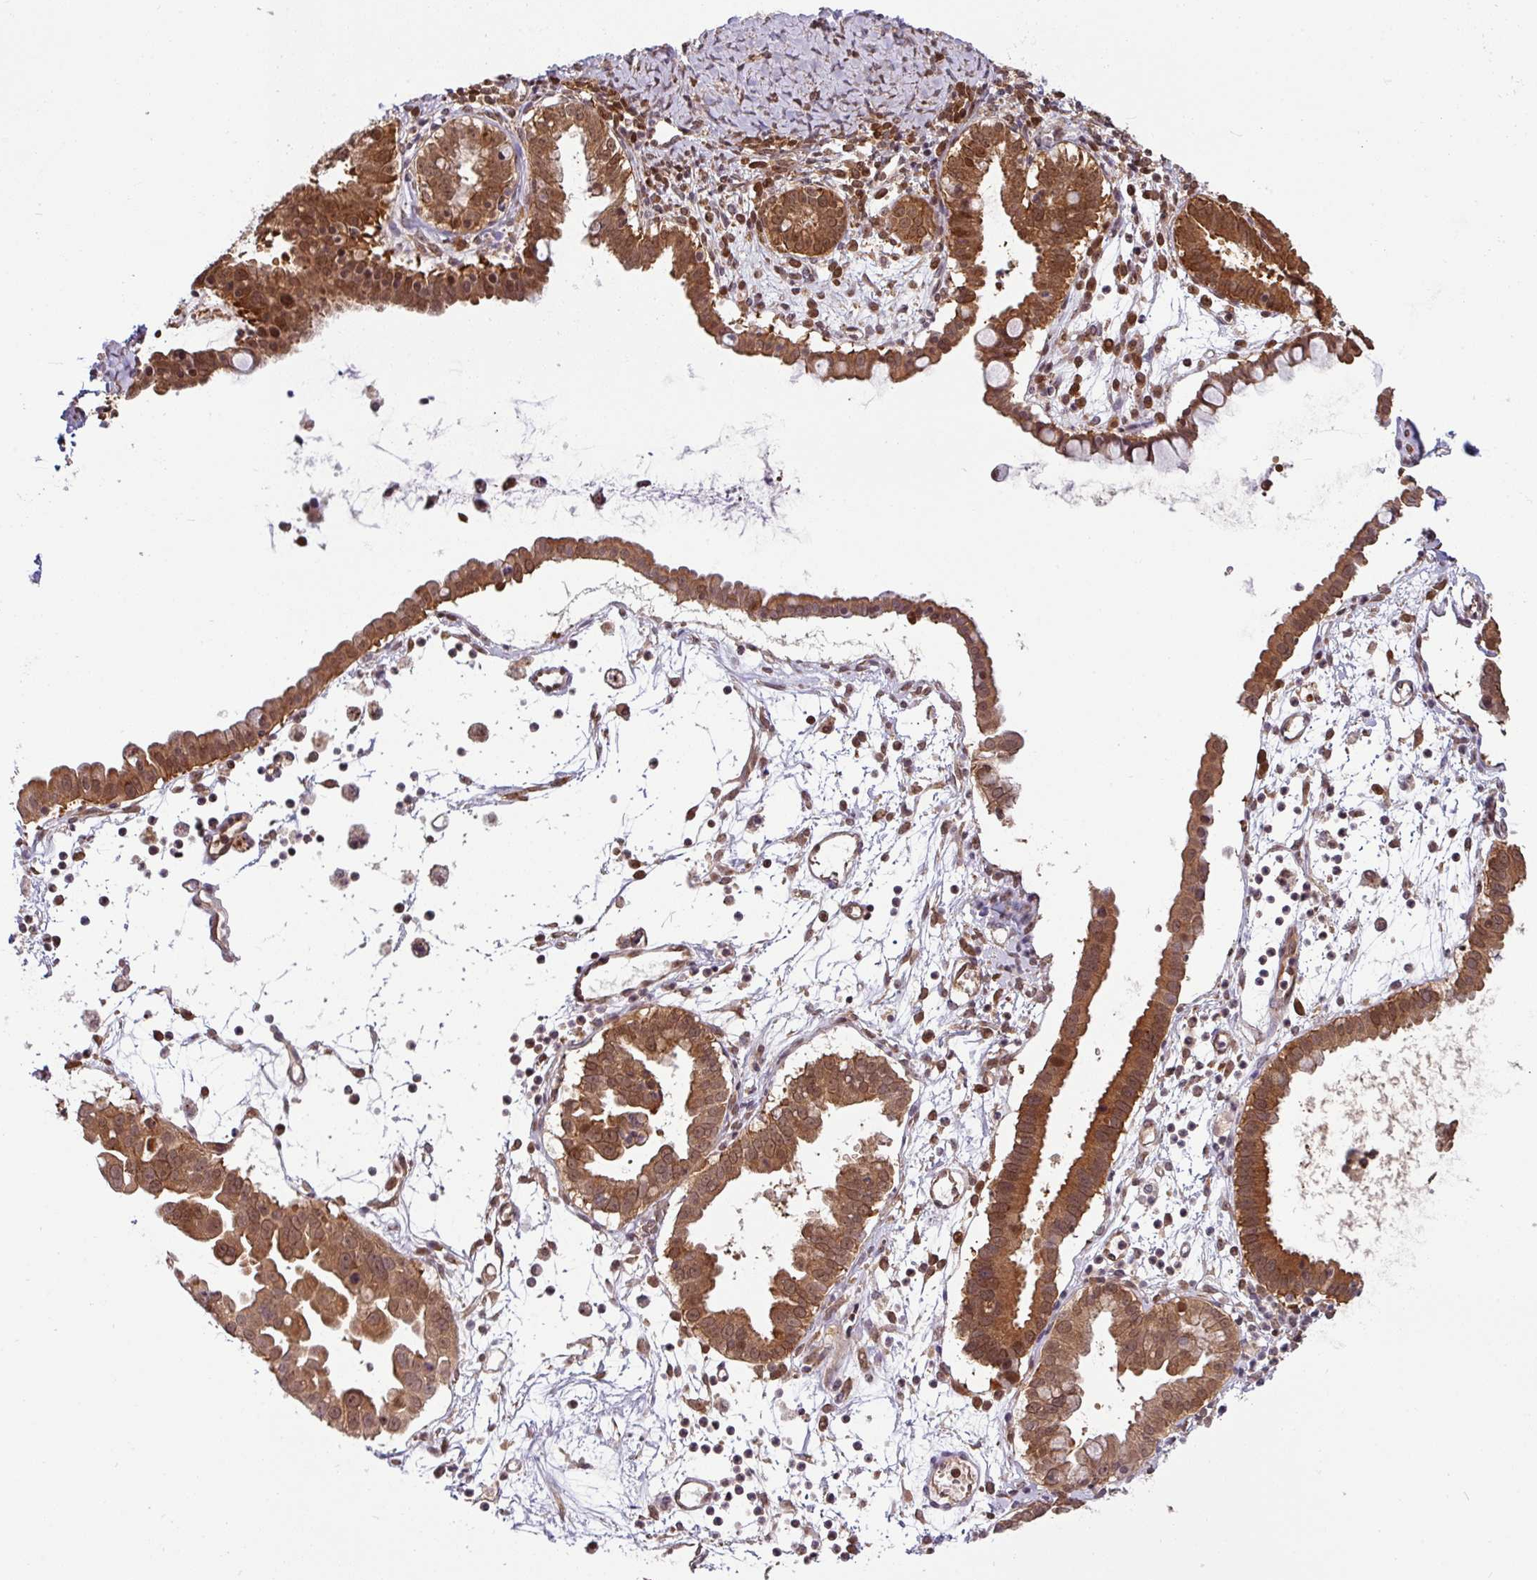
{"staining": {"intensity": "moderate", "quantity": ">75%", "location": "cytoplasmic/membranous,nuclear"}, "tissue": "ovarian cancer", "cell_type": "Tumor cells", "image_type": "cancer", "snomed": [{"axis": "morphology", "description": "Cystadenocarcinoma, mucinous, NOS"}, {"axis": "topography", "description": "Ovary"}], "caption": "Tumor cells display medium levels of moderate cytoplasmic/membranous and nuclear staining in approximately >75% of cells in human ovarian mucinous cystadenocarcinoma.", "gene": "SHB", "patient": {"sex": "female", "age": 61}}